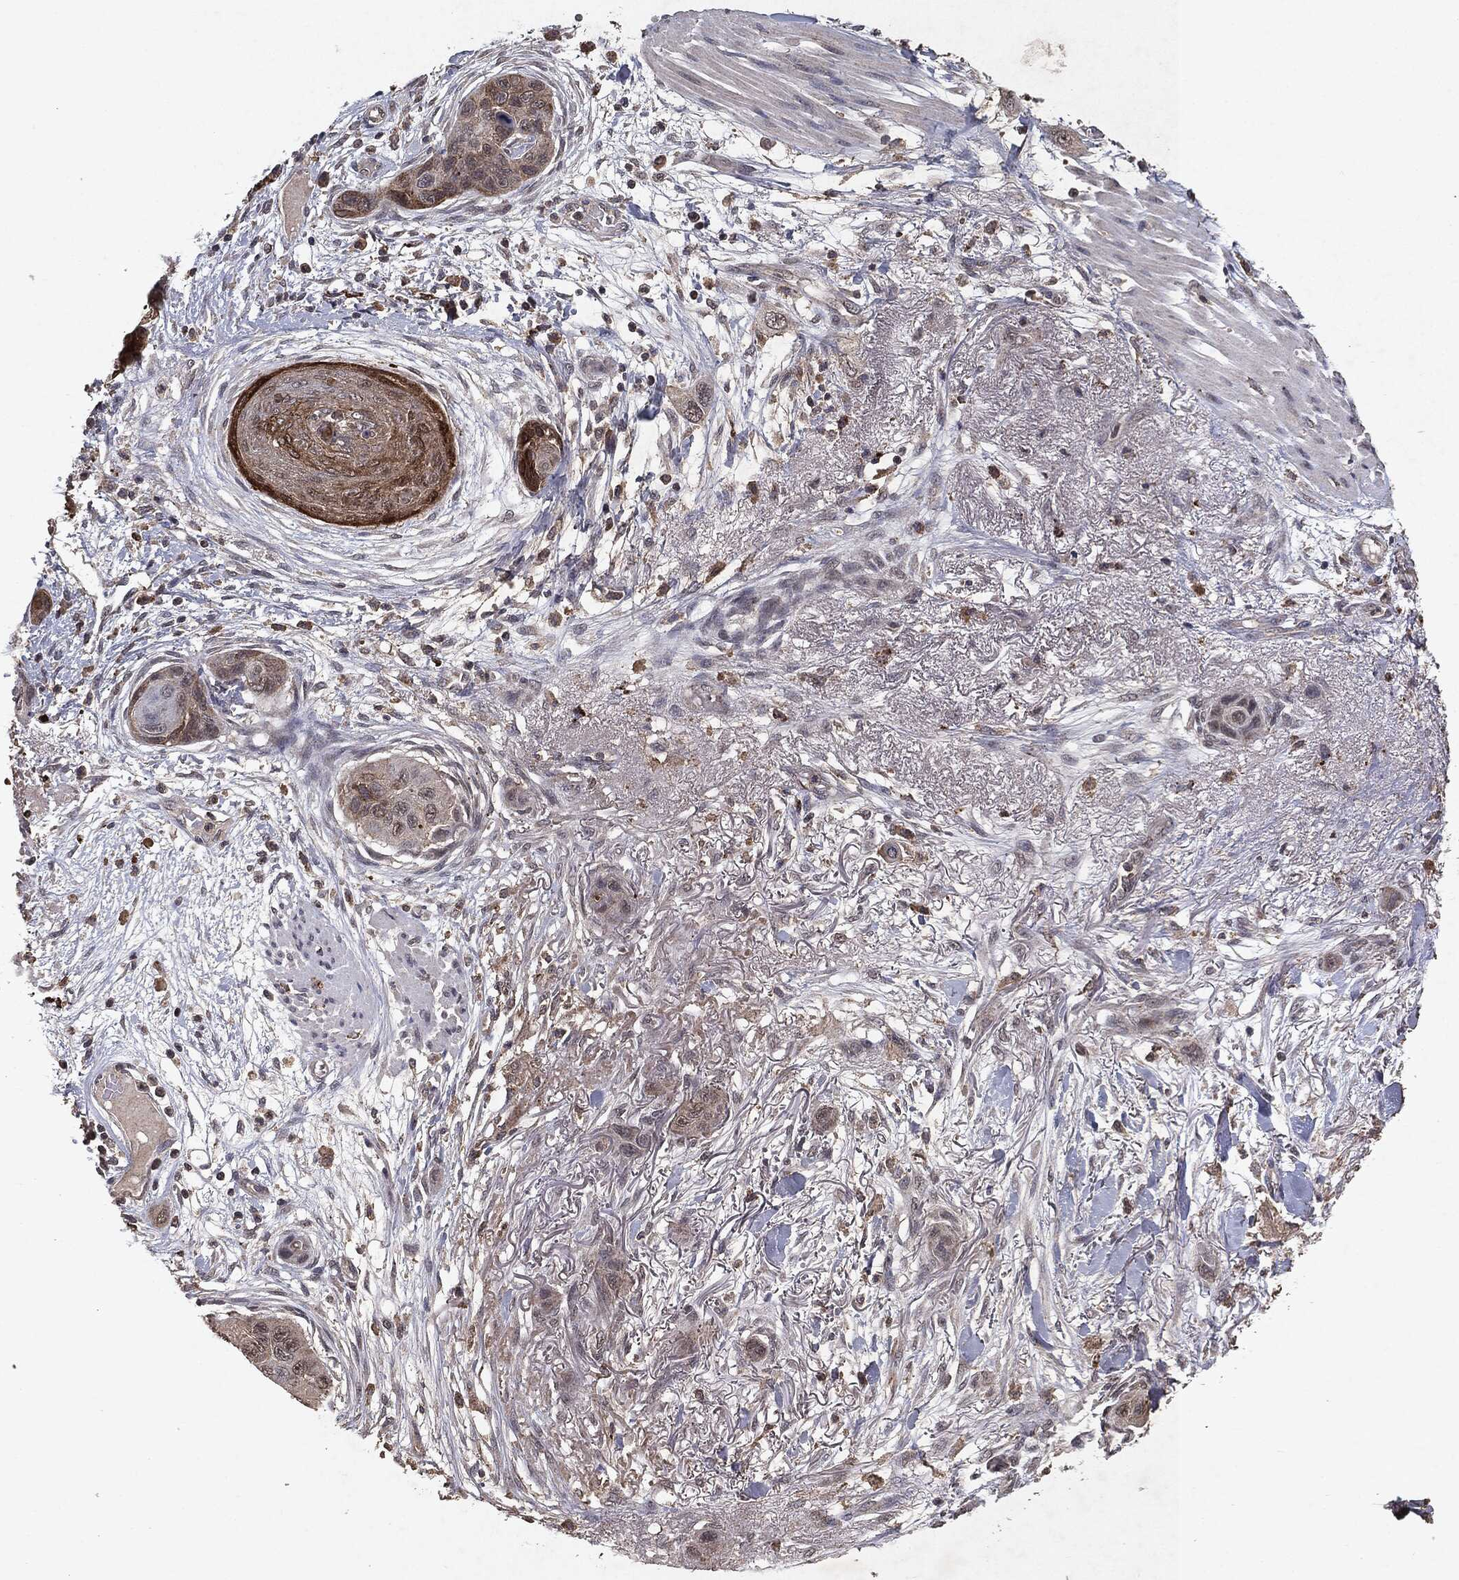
{"staining": {"intensity": "negative", "quantity": "none", "location": "none"}, "tissue": "skin cancer", "cell_type": "Tumor cells", "image_type": "cancer", "snomed": [{"axis": "morphology", "description": "Squamous cell carcinoma, NOS"}, {"axis": "topography", "description": "Skin"}], "caption": "This is an IHC micrograph of skin squamous cell carcinoma. There is no staining in tumor cells.", "gene": "MTOR", "patient": {"sex": "male", "age": 79}}